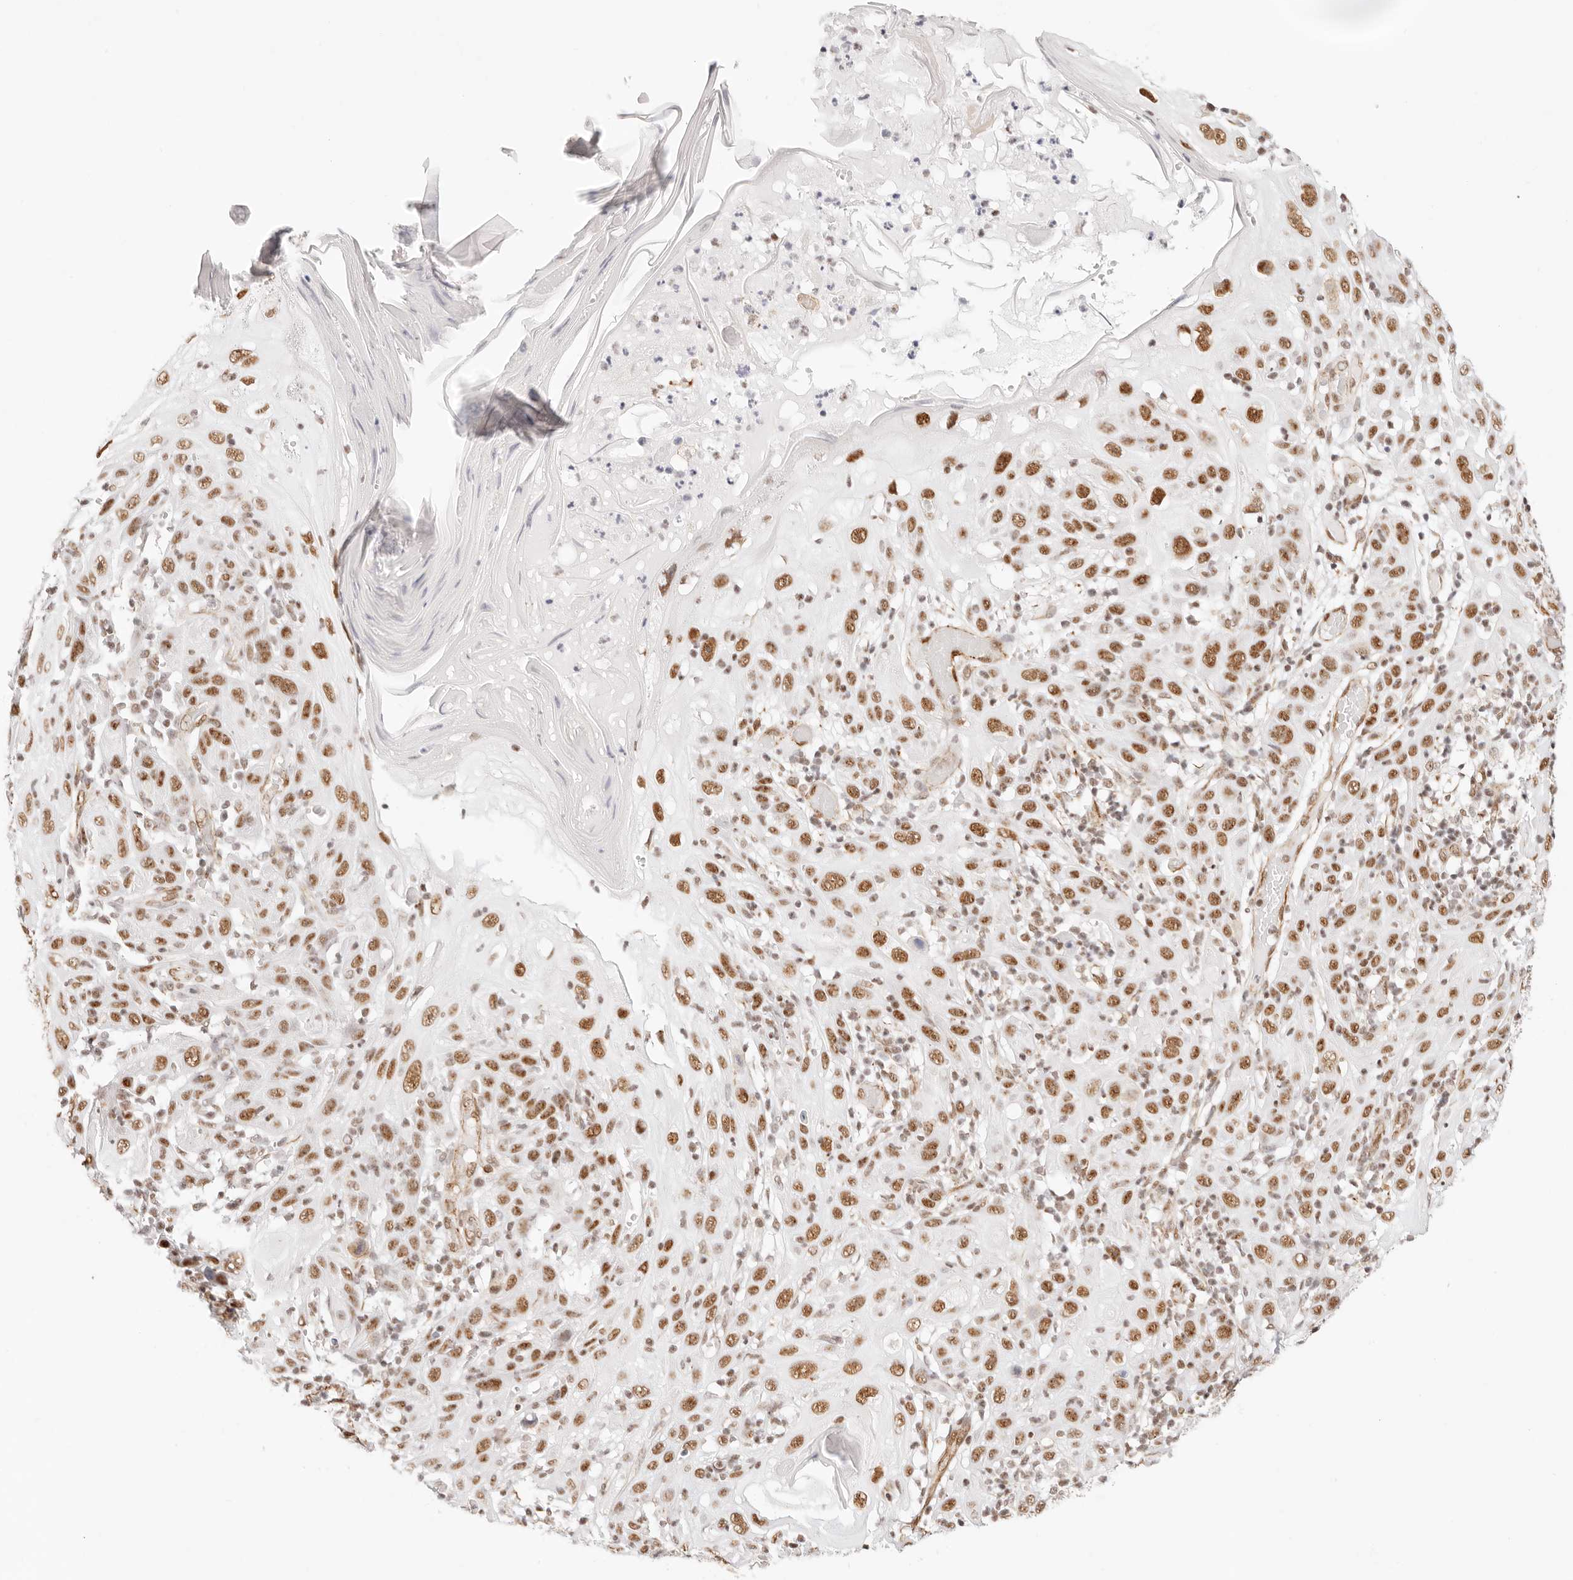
{"staining": {"intensity": "moderate", "quantity": ">75%", "location": "nuclear"}, "tissue": "skin cancer", "cell_type": "Tumor cells", "image_type": "cancer", "snomed": [{"axis": "morphology", "description": "Squamous cell carcinoma, NOS"}, {"axis": "topography", "description": "Skin"}], "caption": "Skin squamous cell carcinoma tissue demonstrates moderate nuclear positivity in approximately >75% of tumor cells The staining is performed using DAB (3,3'-diaminobenzidine) brown chromogen to label protein expression. The nuclei are counter-stained blue using hematoxylin.", "gene": "ZC3H11A", "patient": {"sex": "female", "age": 88}}